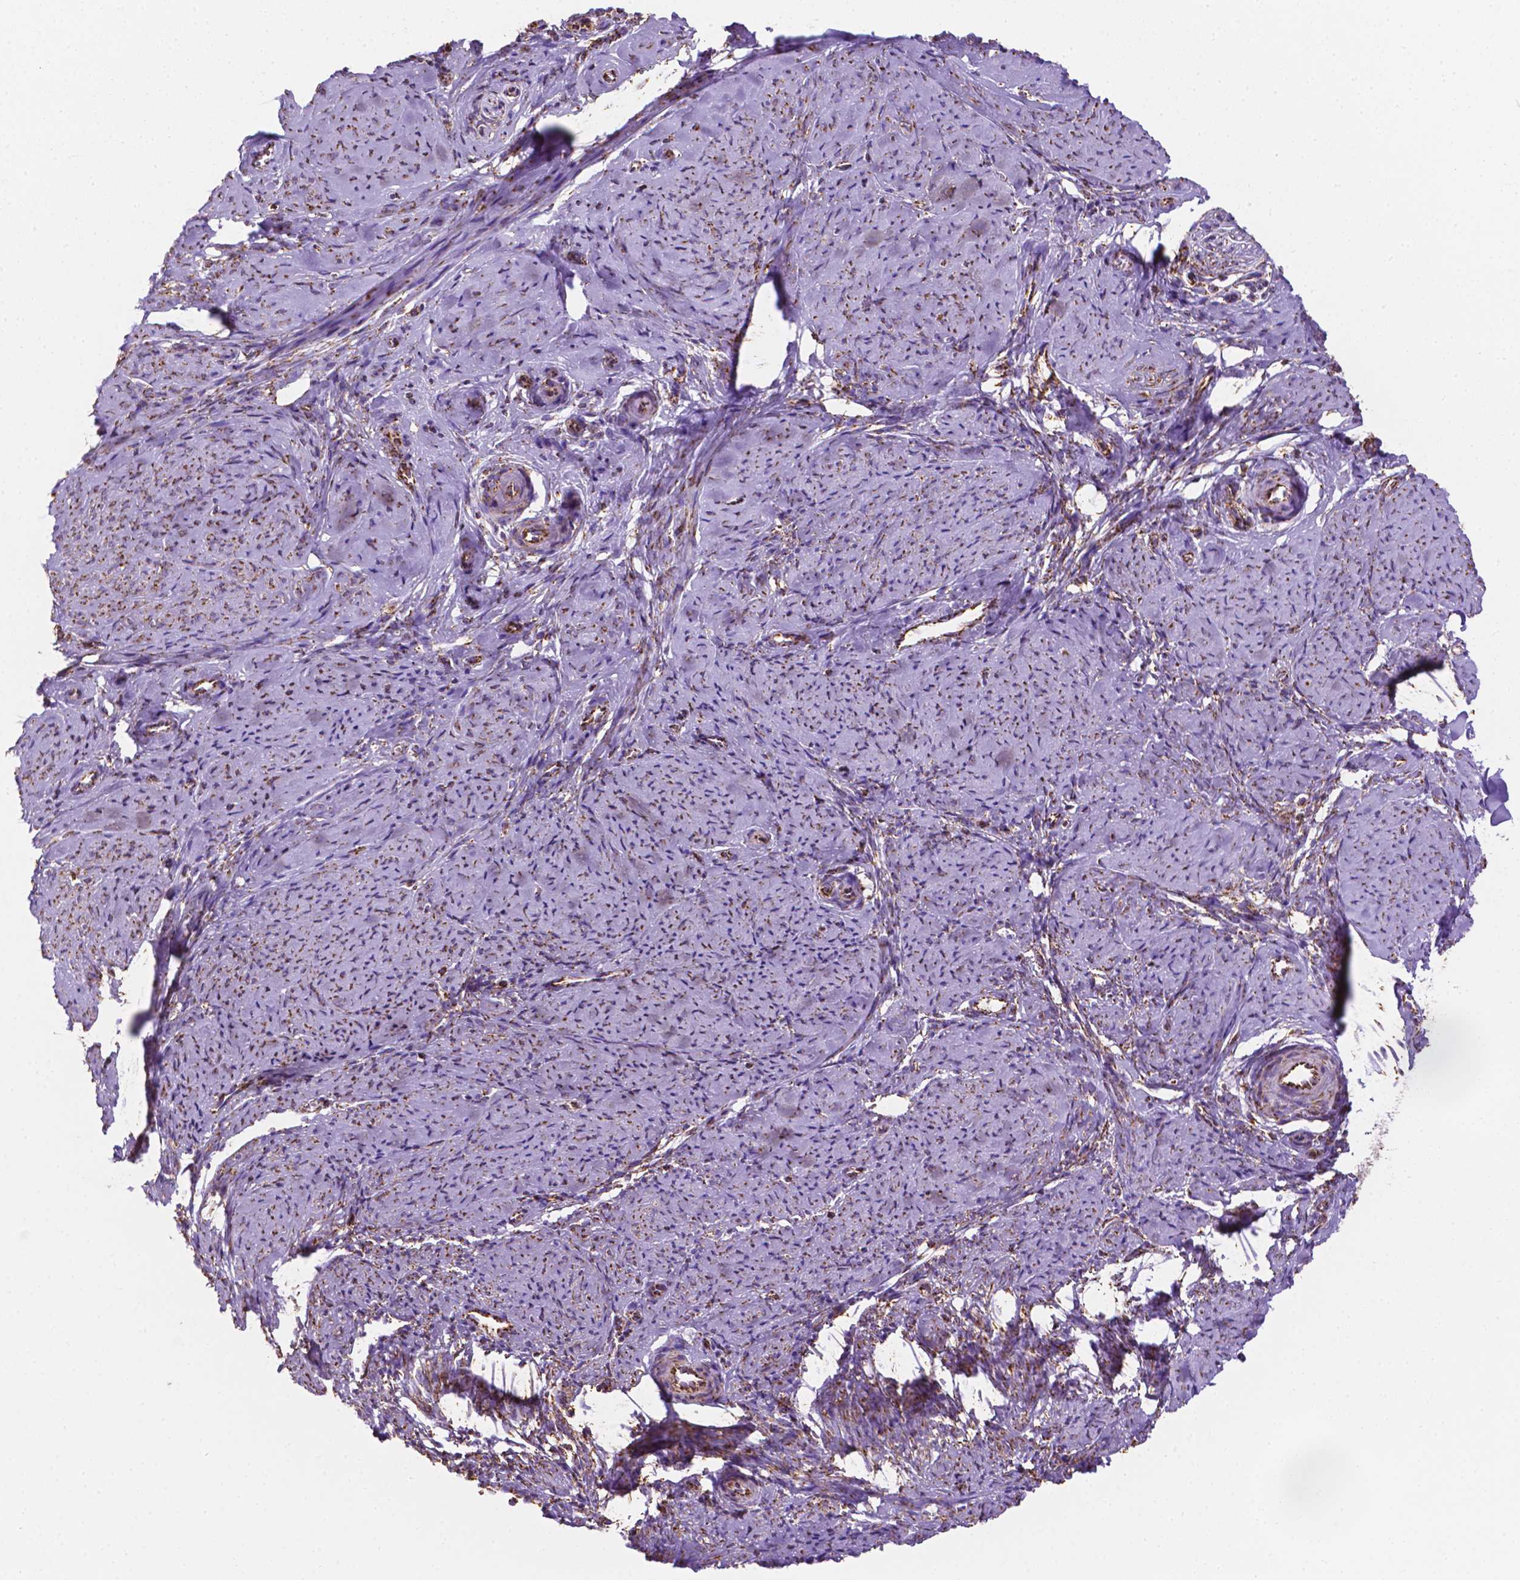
{"staining": {"intensity": "moderate", "quantity": "<25%", "location": "cytoplasmic/membranous"}, "tissue": "smooth muscle", "cell_type": "Smooth muscle cells", "image_type": "normal", "snomed": [{"axis": "morphology", "description": "Normal tissue, NOS"}, {"axis": "topography", "description": "Smooth muscle"}], "caption": "A brown stain highlights moderate cytoplasmic/membranous positivity of a protein in smooth muscle cells of benign smooth muscle. The staining was performed using DAB (3,3'-diaminobenzidine) to visualize the protein expression in brown, while the nuclei were stained in blue with hematoxylin (Magnification: 20x).", "gene": "RMDN3", "patient": {"sex": "female", "age": 48}}